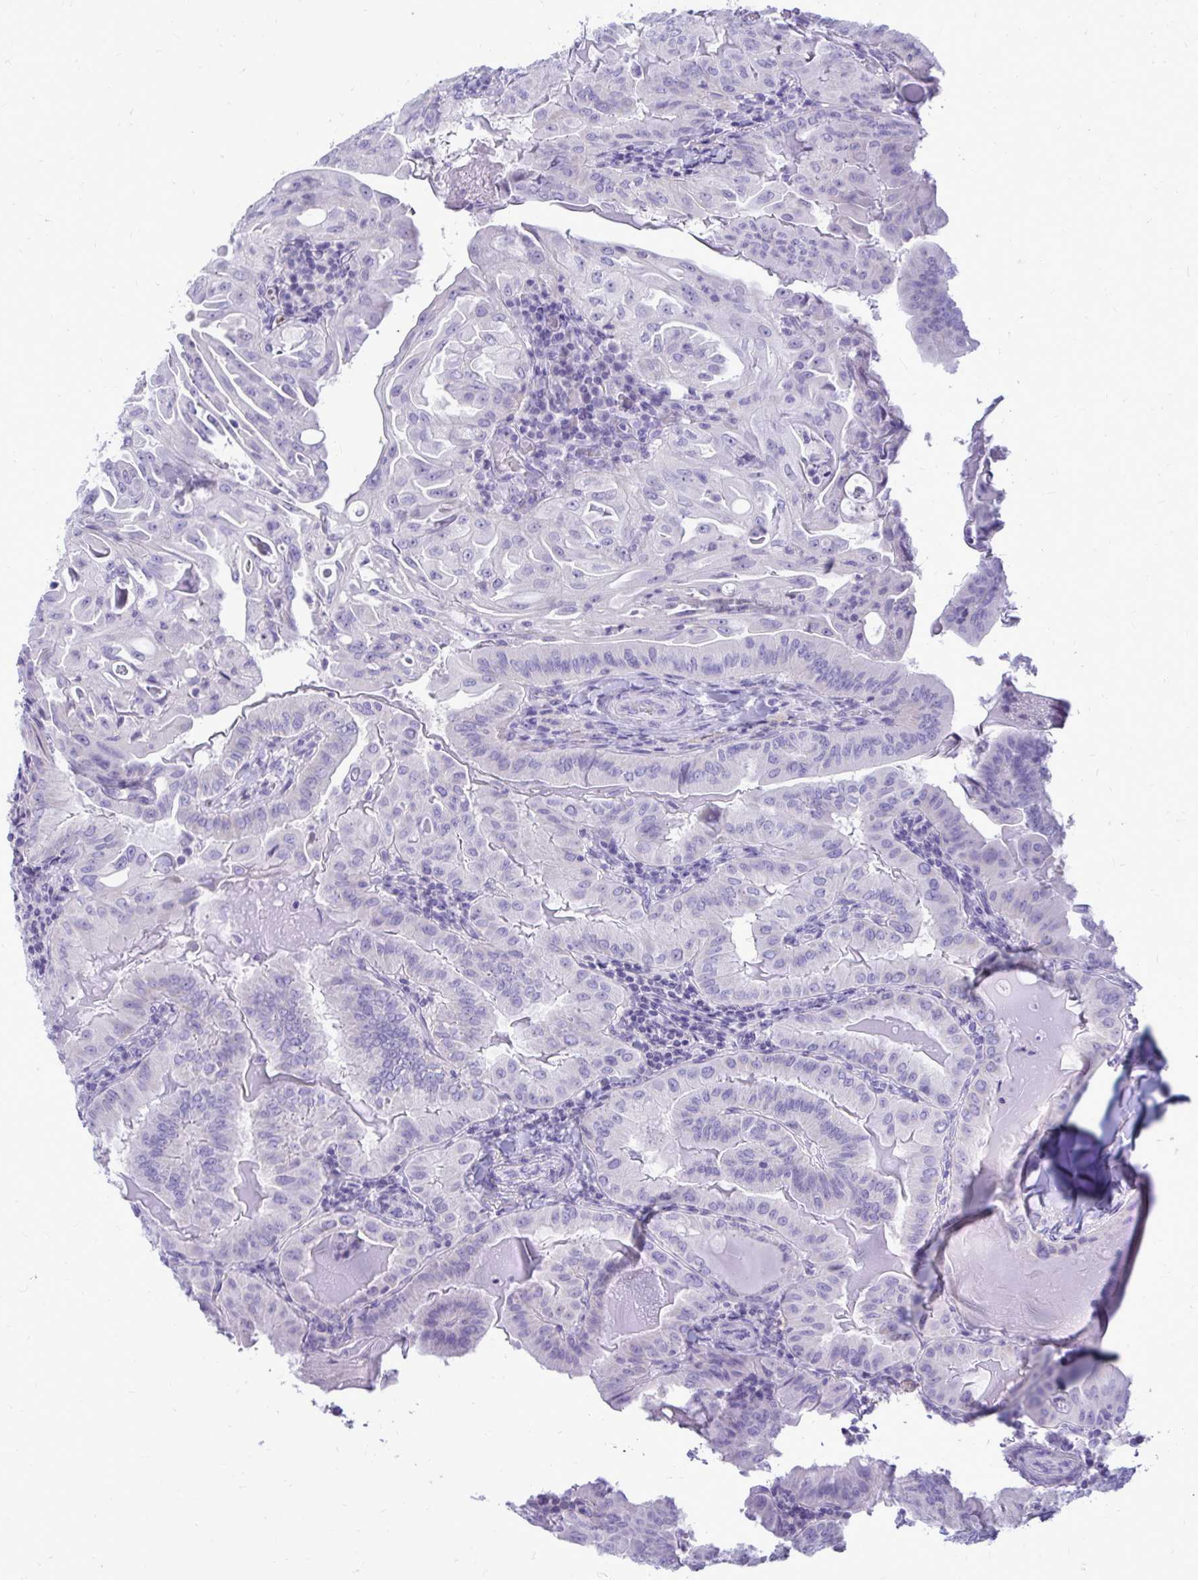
{"staining": {"intensity": "negative", "quantity": "none", "location": "none"}, "tissue": "thyroid cancer", "cell_type": "Tumor cells", "image_type": "cancer", "snomed": [{"axis": "morphology", "description": "Papillary adenocarcinoma, NOS"}, {"axis": "topography", "description": "Thyroid gland"}], "caption": "High magnification brightfield microscopy of thyroid cancer stained with DAB (3,3'-diaminobenzidine) (brown) and counterstained with hematoxylin (blue): tumor cells show no significant expression. The staining was performed using DAB (3,3'-diaminobenzidine) to visualize the protein expression in brown, while the nuclei were stained in blue with hematoxylin (Magnification: 20x).", "gene": "NANOGNB", "patient": {"sex": "female", "age": 68}}